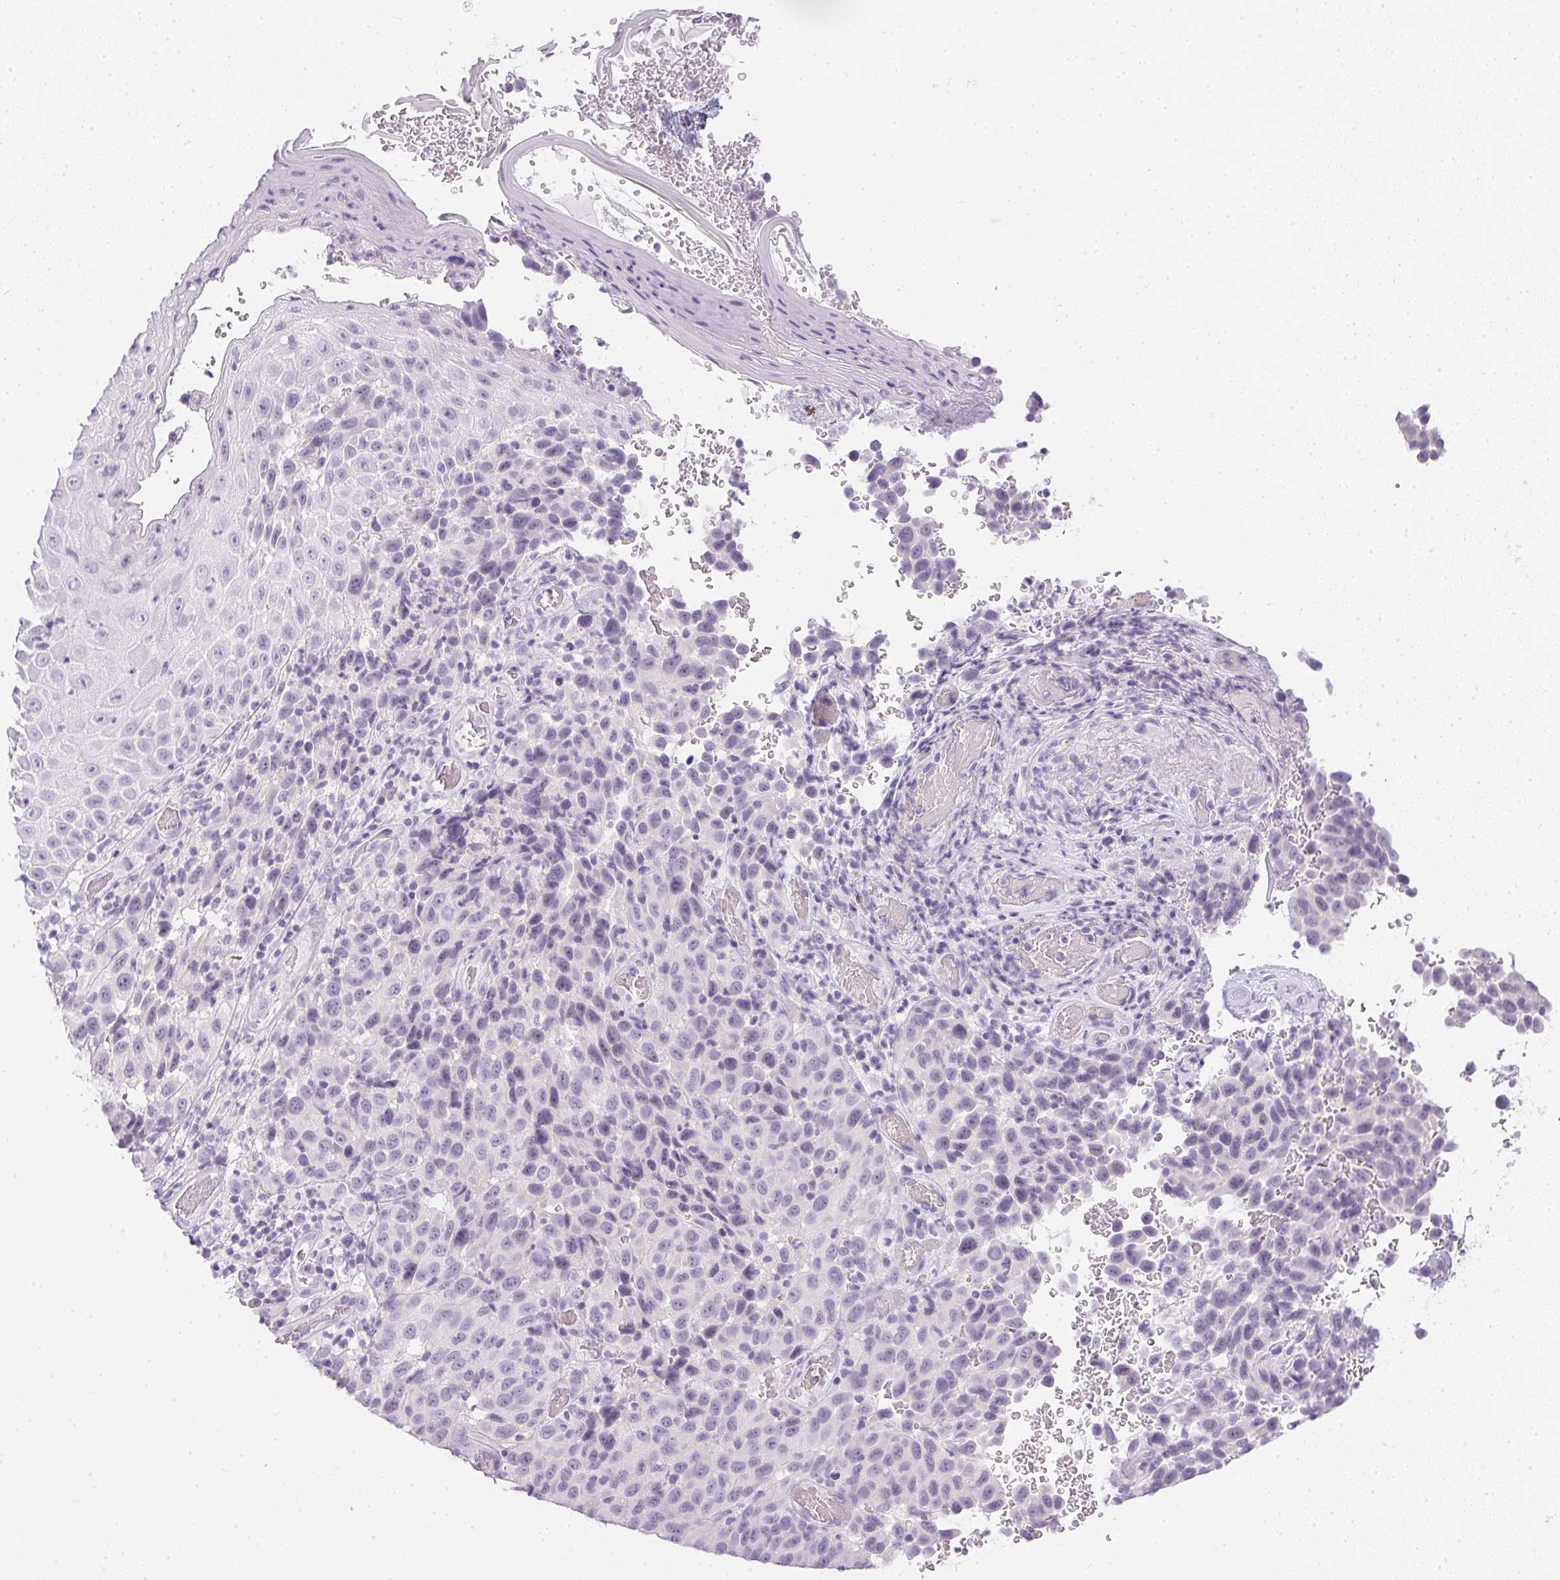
{"staining": {"intensity": "negative", "quantity": "none", "location": "none"}, "tissue": "melanoma", "cell_type": "Tumor cells", "image_type": "cancer", "snomed": [{"axis": "morphology", "description": "Malignant melanoma, NOS"}, {"axis": "topography", "description": "Skin"}], "caption": "IHC photomicrograph of neoplastic tissue: melanoma stained with DAB exhibits no significant protein staining in tumor cells.", "gene": "PPY", "patient": {"sex": "male", "age": 85}}